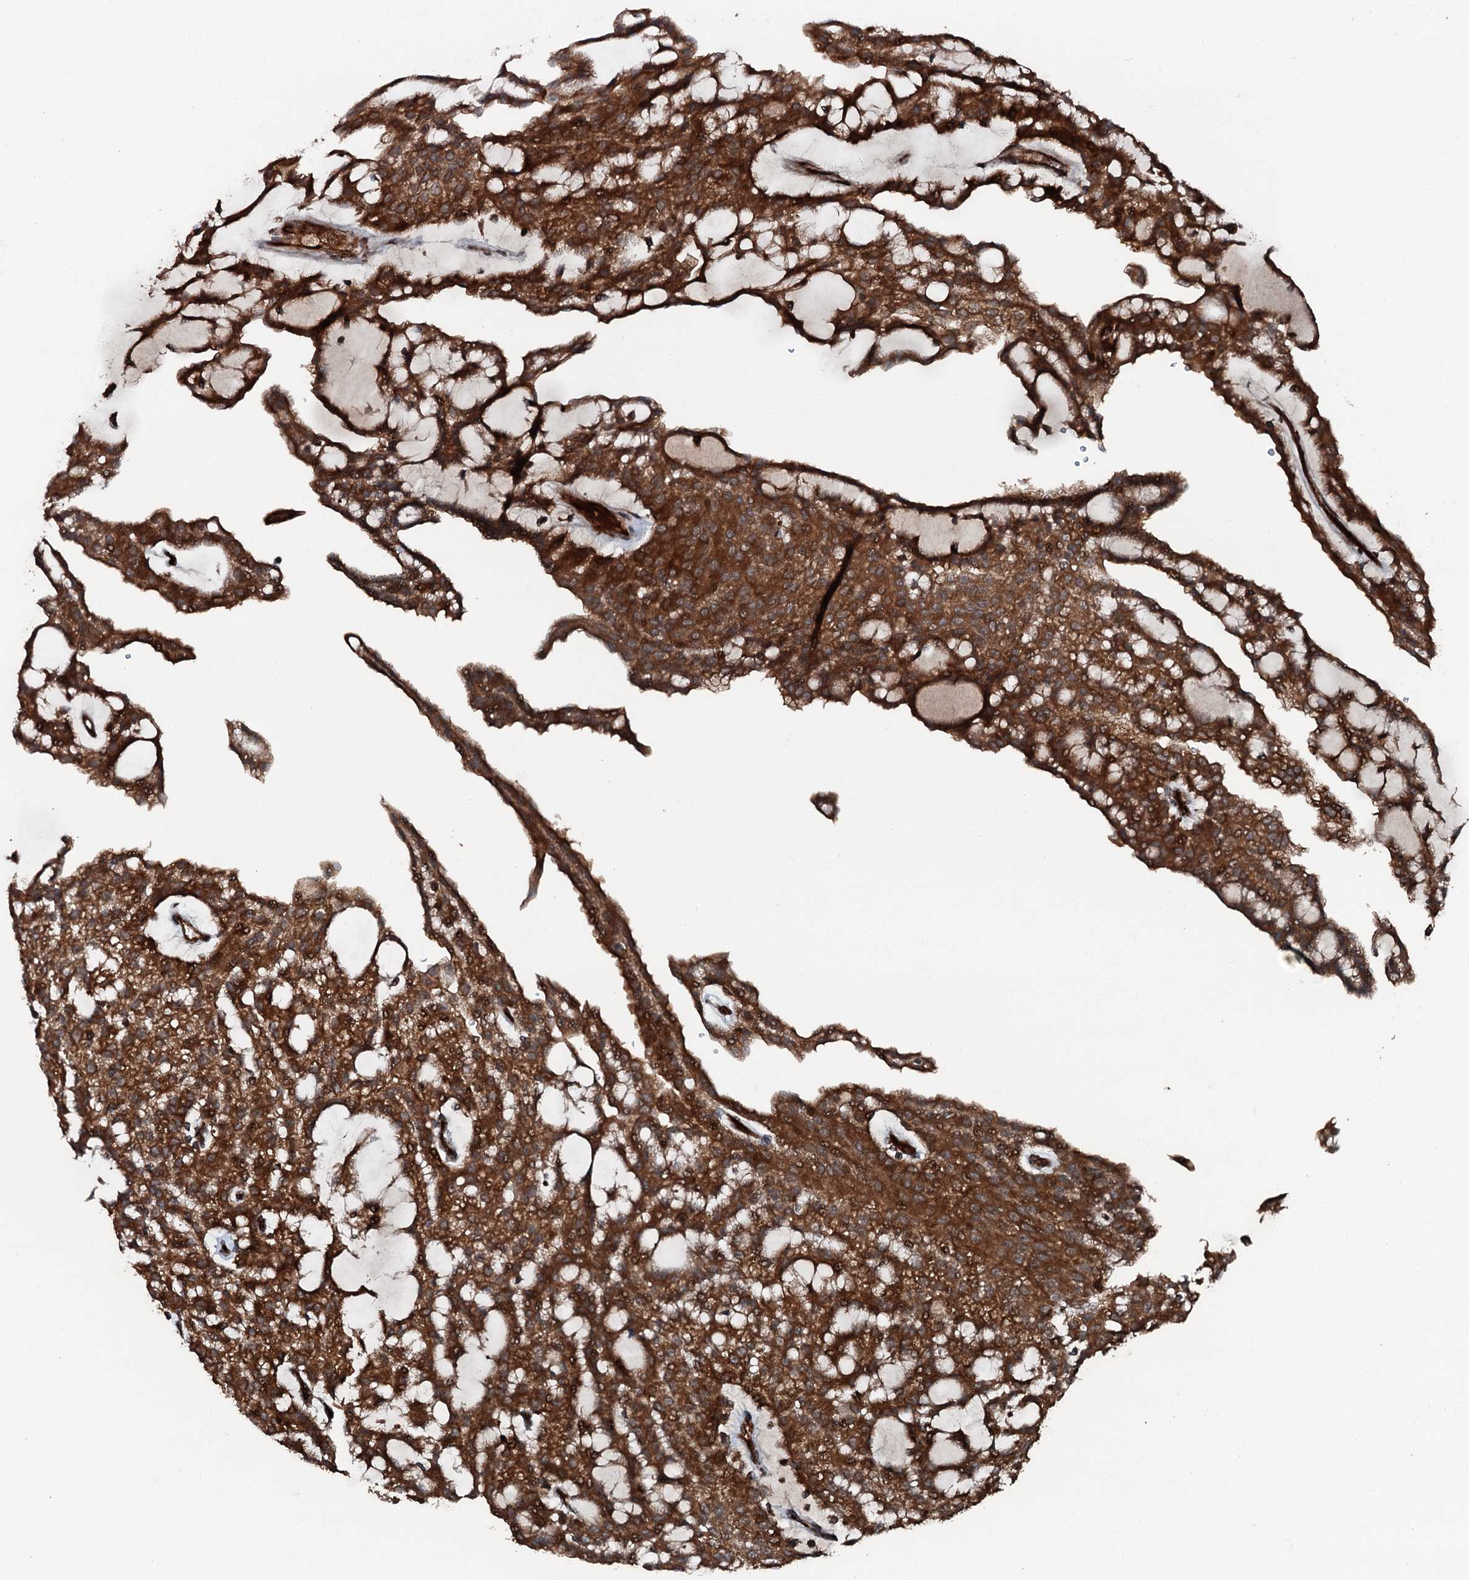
{"staining": {"intensity": "strong", "quantity": ">75%", "location": "cytoplasmic/membranous"}, "tissue": "renal cancer", "cell_type": "Tumor cells", "image_type": "cancer", "snomed": [{"axis": "morphology", "description": "Adenocarcinoma, NOS"}, {"axis": "topography", "description": "Kidney"}], "caption": "Strong cytoplasmic/membranous expression for a protein is present in about >75% of tumor cells of renal cancer using immunohistochemistry (IHC).", "gene": "FLYWCH1", "patient": {"sex": "male", "age": 63}}